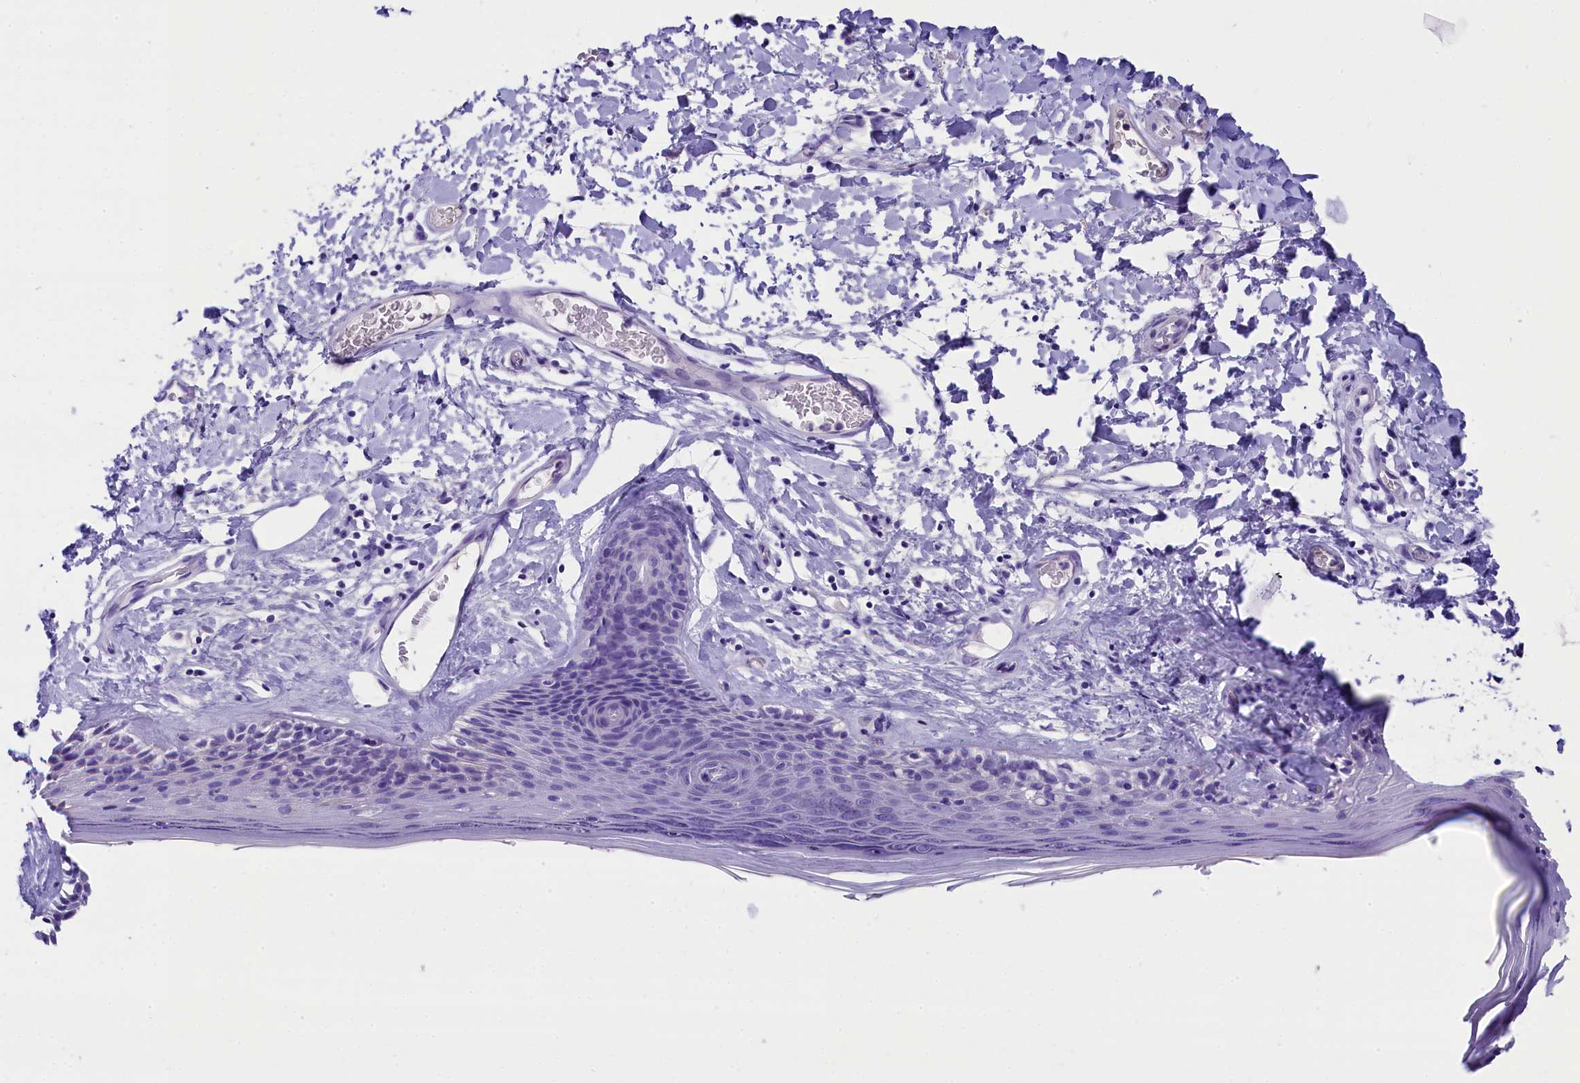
{"staining": {"intensity": "negative", "quantity": "none", "location": "none"}, "tissue": "skin", "cell_type": "Epidermal cells", "image_type": "normal", "snomed": [{"axis": "morphology", "description": "Normal tissue, NOS"}, {"axis": "topography", "description": "Adipose tissue"}, {"axis": "topography", "description": "Vascular tissue"}, {"axis": "topography", "description": "Vulva"}, {"axis": "topography", "description": "Peripheral nerve tissue"}], "caption": "This is an IHC micrograph of benign skin. There is no positivity in epidermal cells.", "gene": "SKIDA1", "patient": {"sex": "female", "age": 86}}